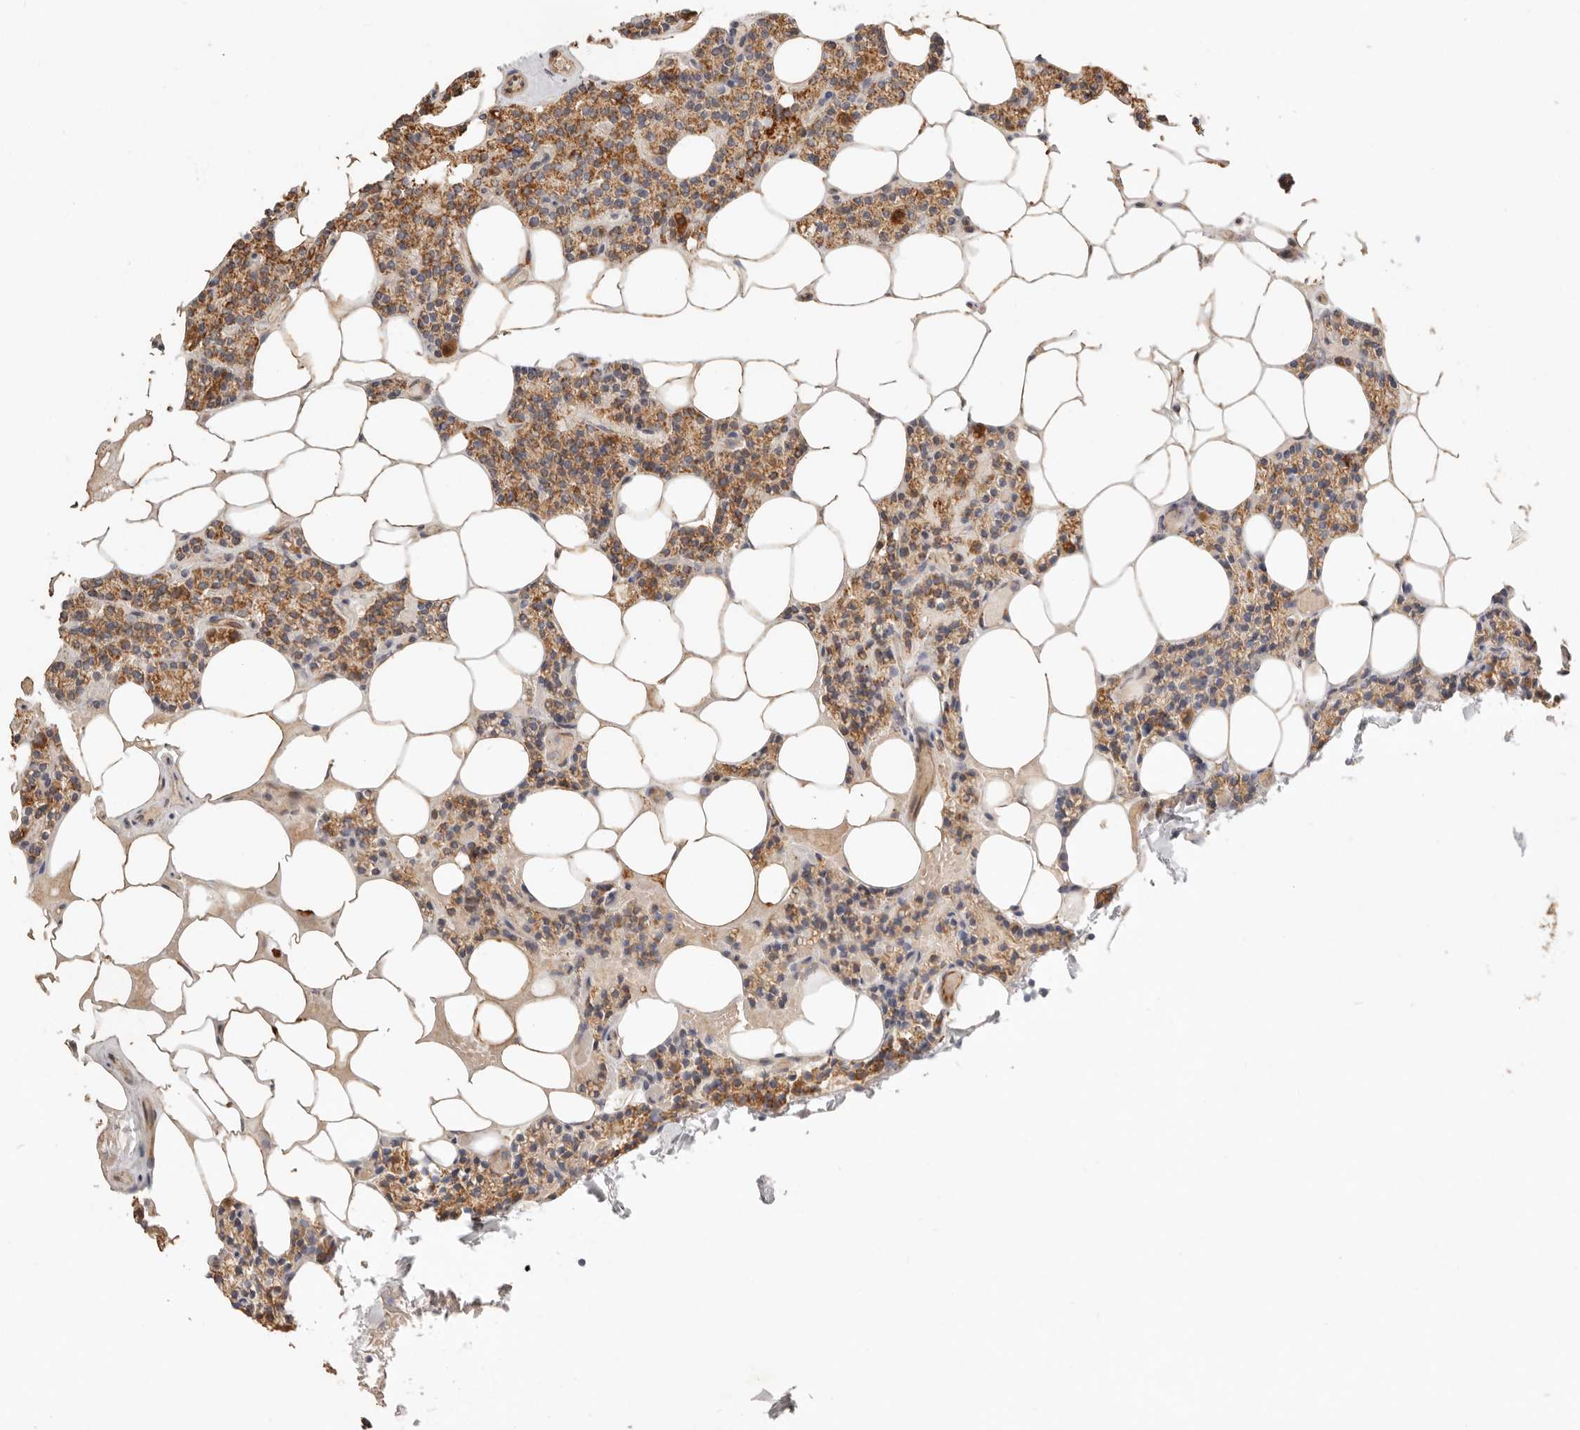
{"staining": {"intensity": "moderate", "quantity": ">75%", "location": "cytoplasmic/membranous"}, "tissue": "parathyroid gland", "cell_type": "Glandular cells", "image_type": "normal", "snomed": [{"axis": "morphology", "description": "Normal tissue, NOS"}, {"axis": "topography", "description": "Parathyroid gland"}], "caption": "This histopathology image demonstrates unremarkable parathyroid gland stained with immunohistochemistry (IHC) to label a protein in brown. The cytoplasmic/membranous of glandular cells show moderate positivity for the protein. Nuclei are counter-stained blue.", "gene": "ARHGEF10L", "patient": {"sex": "male", "age": 75}}